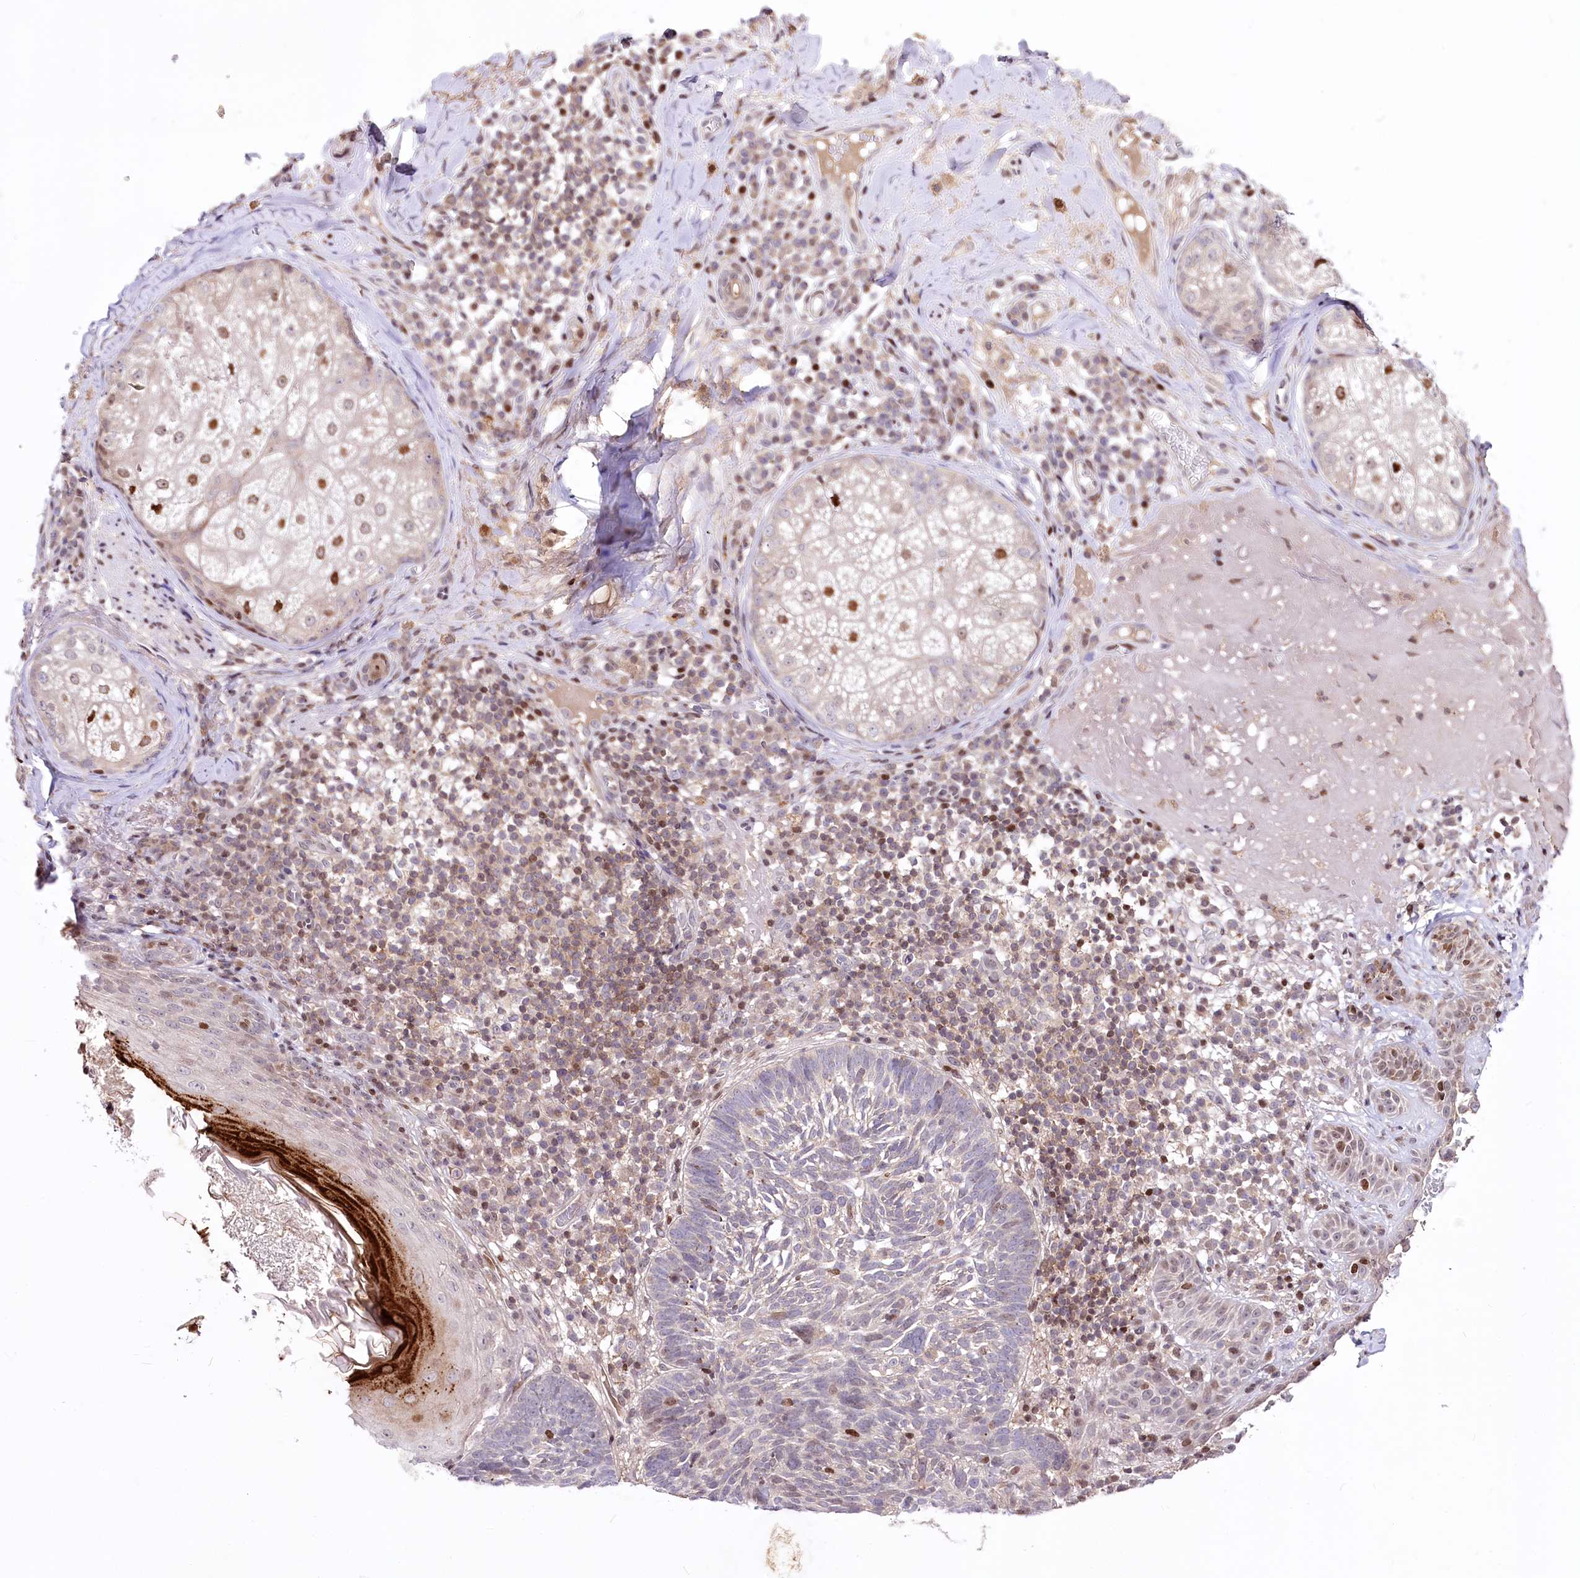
{"staining": {"intensity": "weak", "quantity": "<25%", "location": "nuclear"}, "tissue": "skin cancer", "cell_type": "Tumor cells", "image_type": "cancer", "snomed": [{"axis": "morphology", "description": "Basal cell carcinoma"}, {"axis": "topography", "description": "Skin"}], "caption": "This is an immunohistochemistry photomicrograph of skin cancer (basal cell carcinoma). There is no staining in tumor cells.", "gene": "ZFYVE27", "patient": {"sex": "male", "age": 88}}